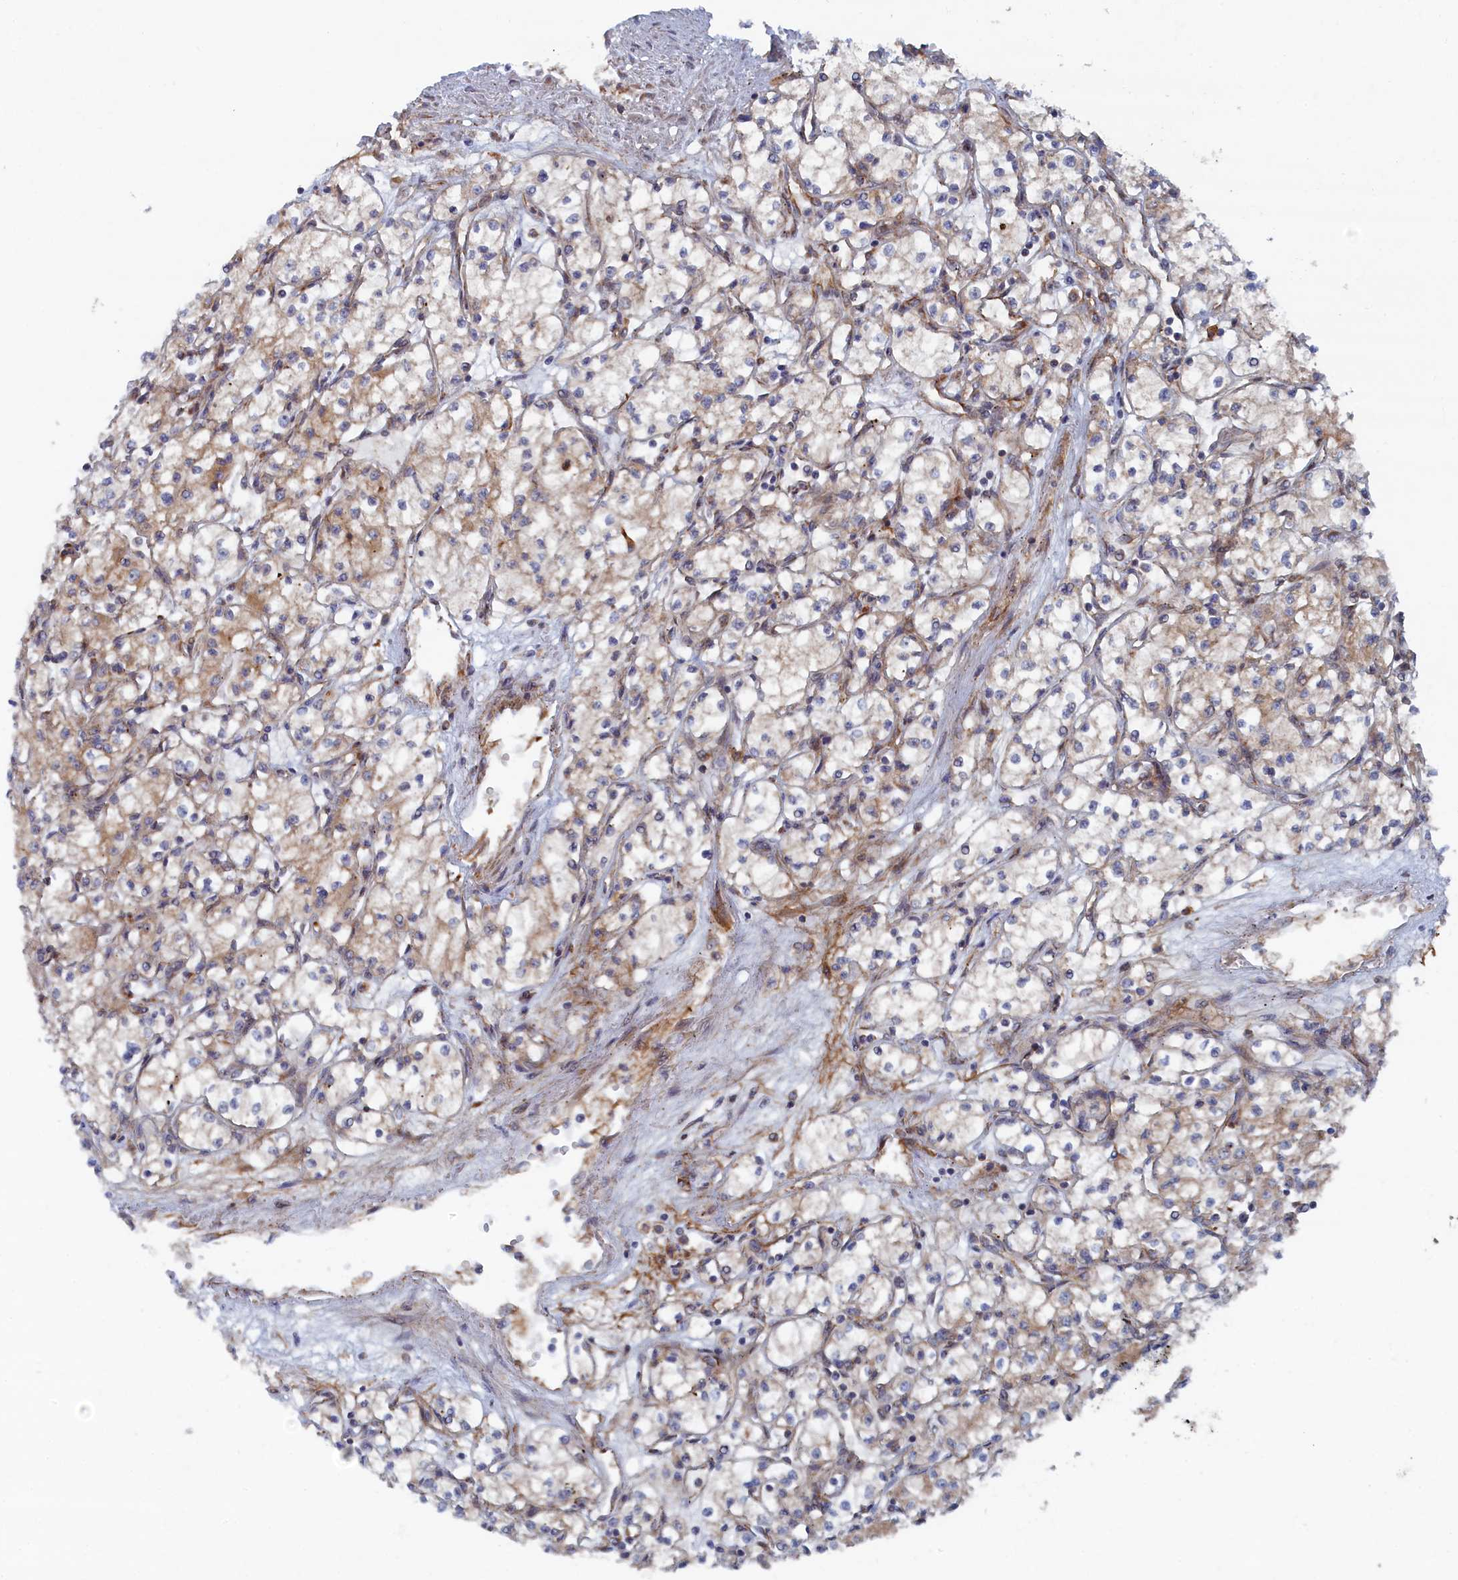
{"staining": {"intensity": "weak", "quantity": "<25%", "location": "cytoplasmic/membranous"}, "tissue": "renal cancer", "cell_type": "Tumor cells", "image_type": "cancer", "snomed": [{"axis": "morphology", "description": "Adenocarcinoma, NOS"}, {"axis": "topography", "description": "Kidney"}], "caption": "Image shows no significant protein expression in tumor cells of renal cancer (adenocarcinoma).", "gene": "TMEM196", "patient": {"sex": "male", "age": 59}}